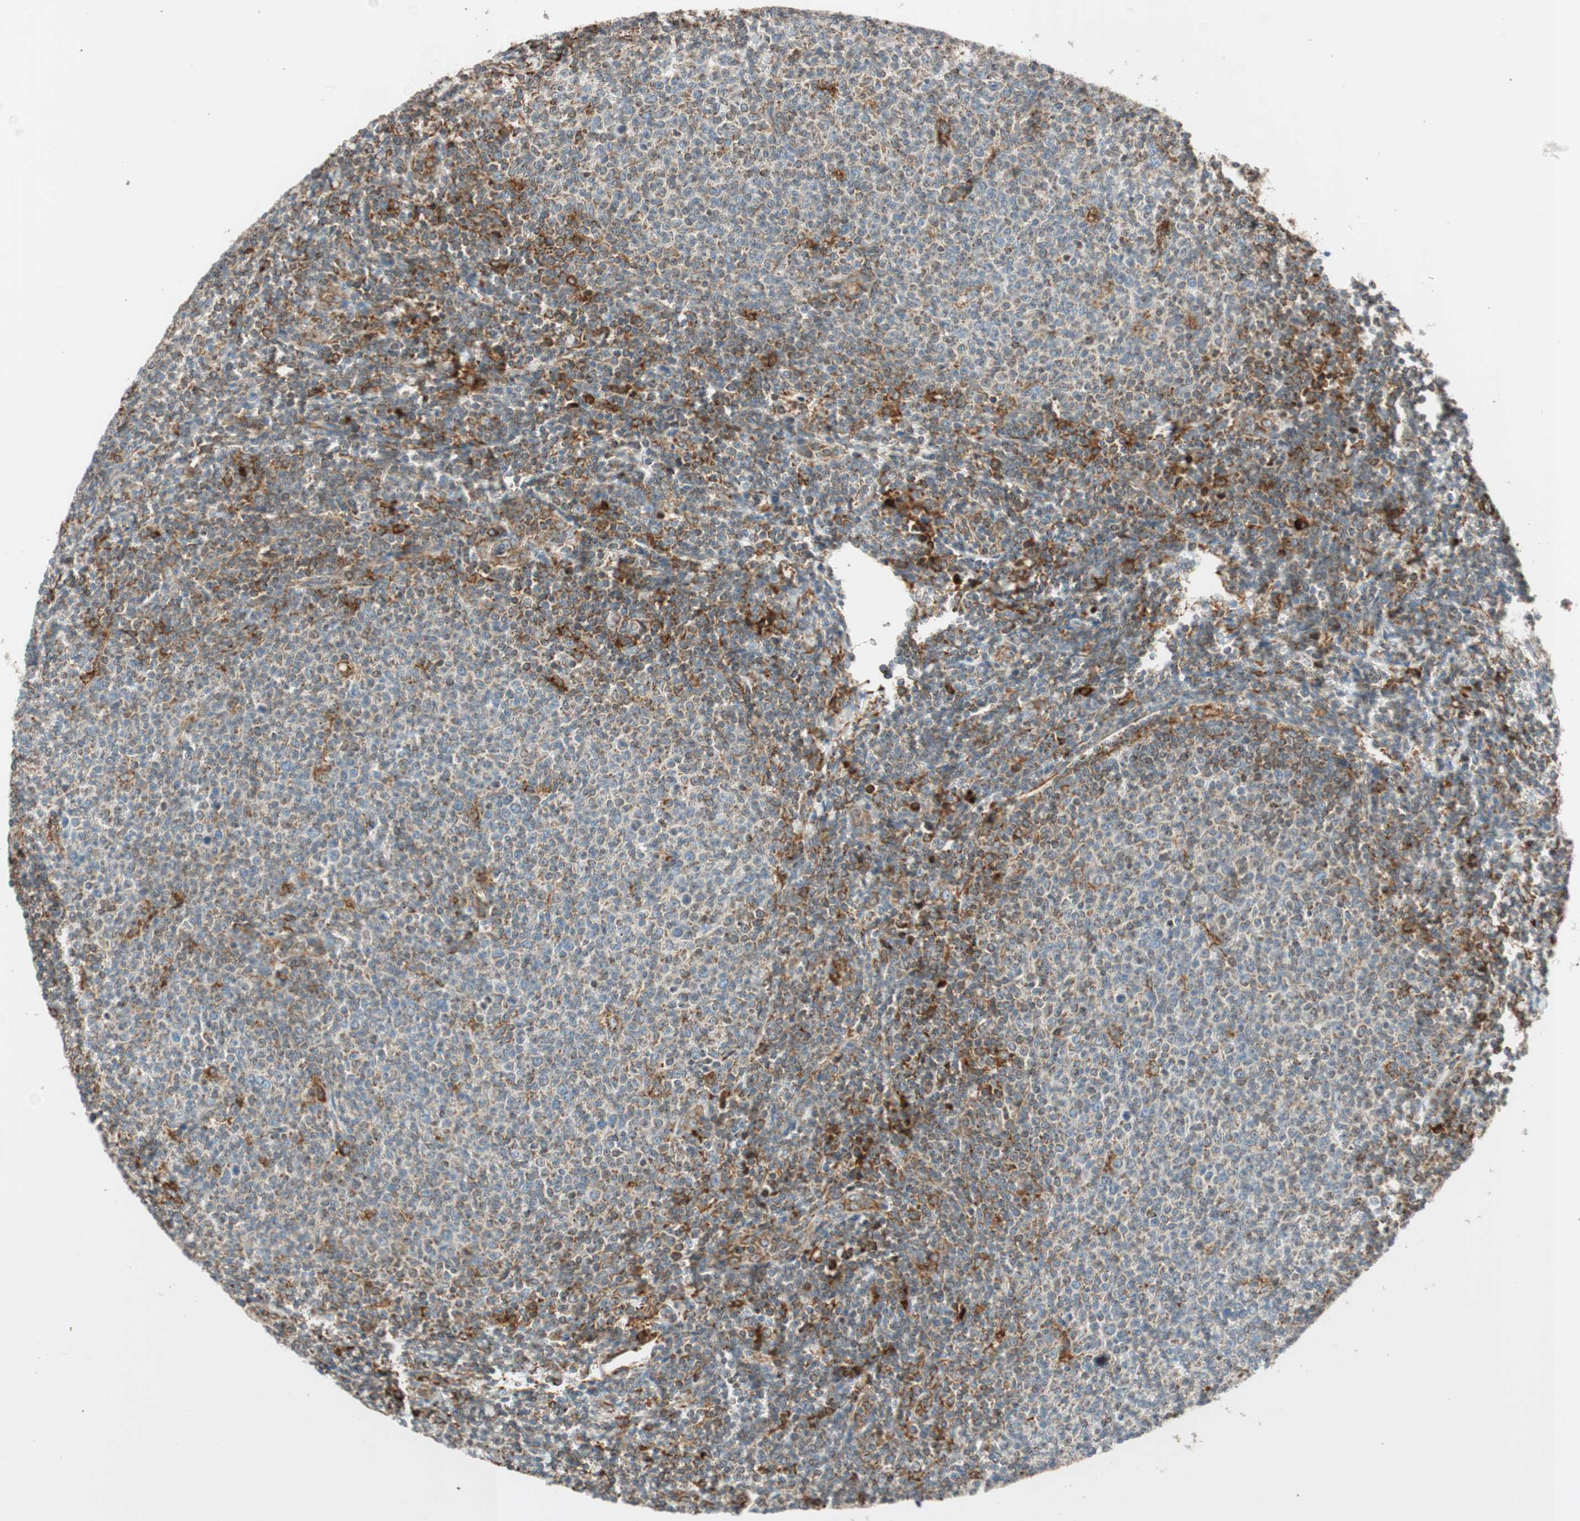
{"staining": {"intensity": "negative", "quantity": "none", "location": "none"}, "tissue": "lymphoma", "cell_type": "Tumor cells", "image_type": "cancer", "snomed": [{"axis": "morphology", "description": "Malignant lymphoma, non-Hodgkin's type, Low grade"}, {"axis": "topography", "description": "Lymph node"}], "caption": "DAB (3,3'-diaminobenzidine) immunohistochemical staining of human lymphoma shows no significant staining in tumor cells.", "gene": "PRKCSH", "patient": {"sex": "male", "age": 66}}